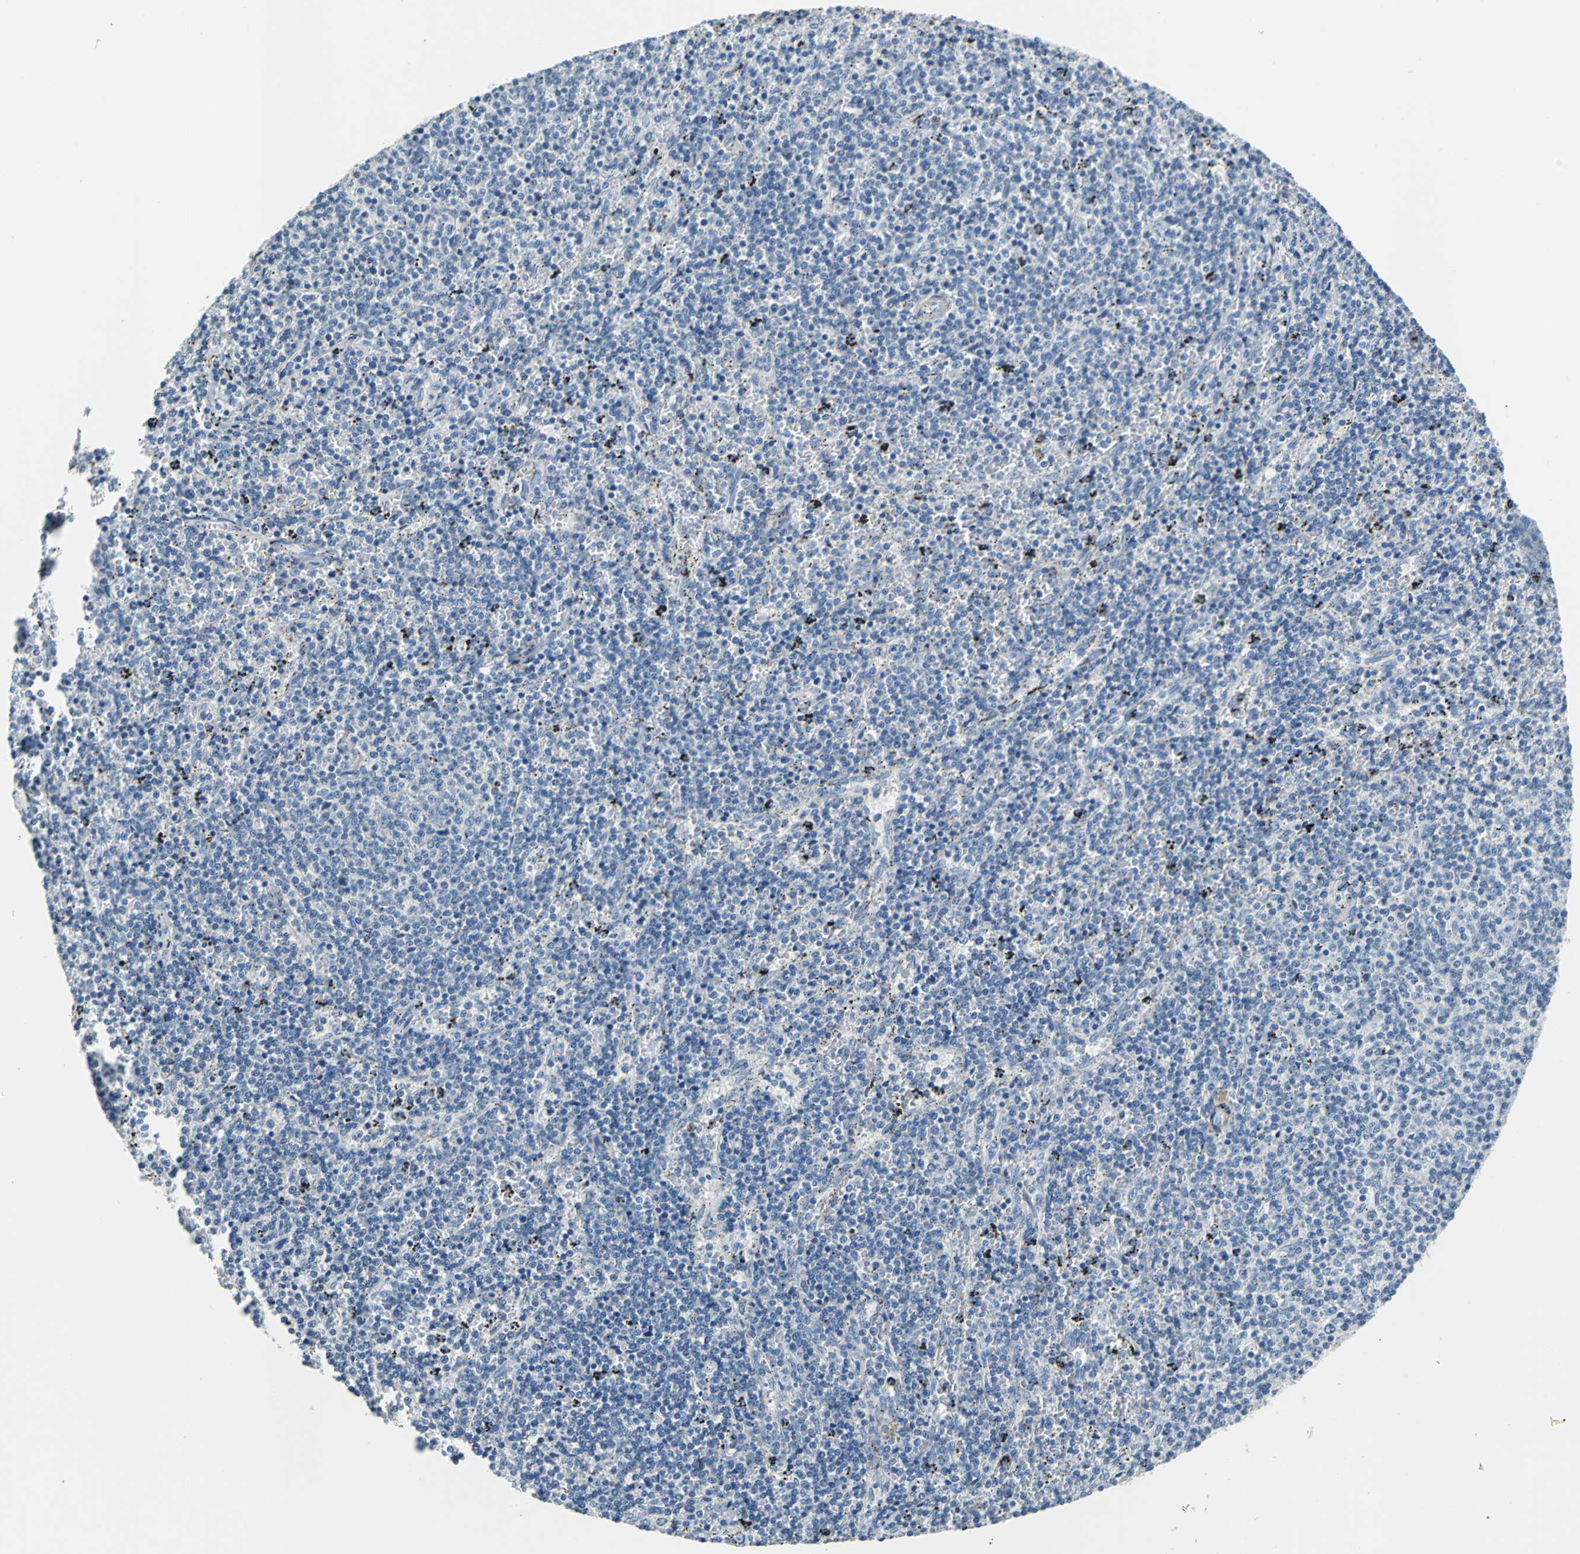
{"staining": {"intensity": "negative", "quantity": "none", "location": "none"}, "tissue": "lymphoma", "cell_type": "Tumor cells", "image_type": "cancer", "snomed": [{"axis": "morphology", "description": "Malignant lymphoma, non-Hodgkin's type, Low grade"}, {"axis": "topography", "description": "Spleen"}], "caption": "Tumor cells show no significant protein staining in low-grade malignant lymphoma, non-Hodgkin's type.", "gene": "MUC7", "patient": {"sex": "female", "age": 50}}